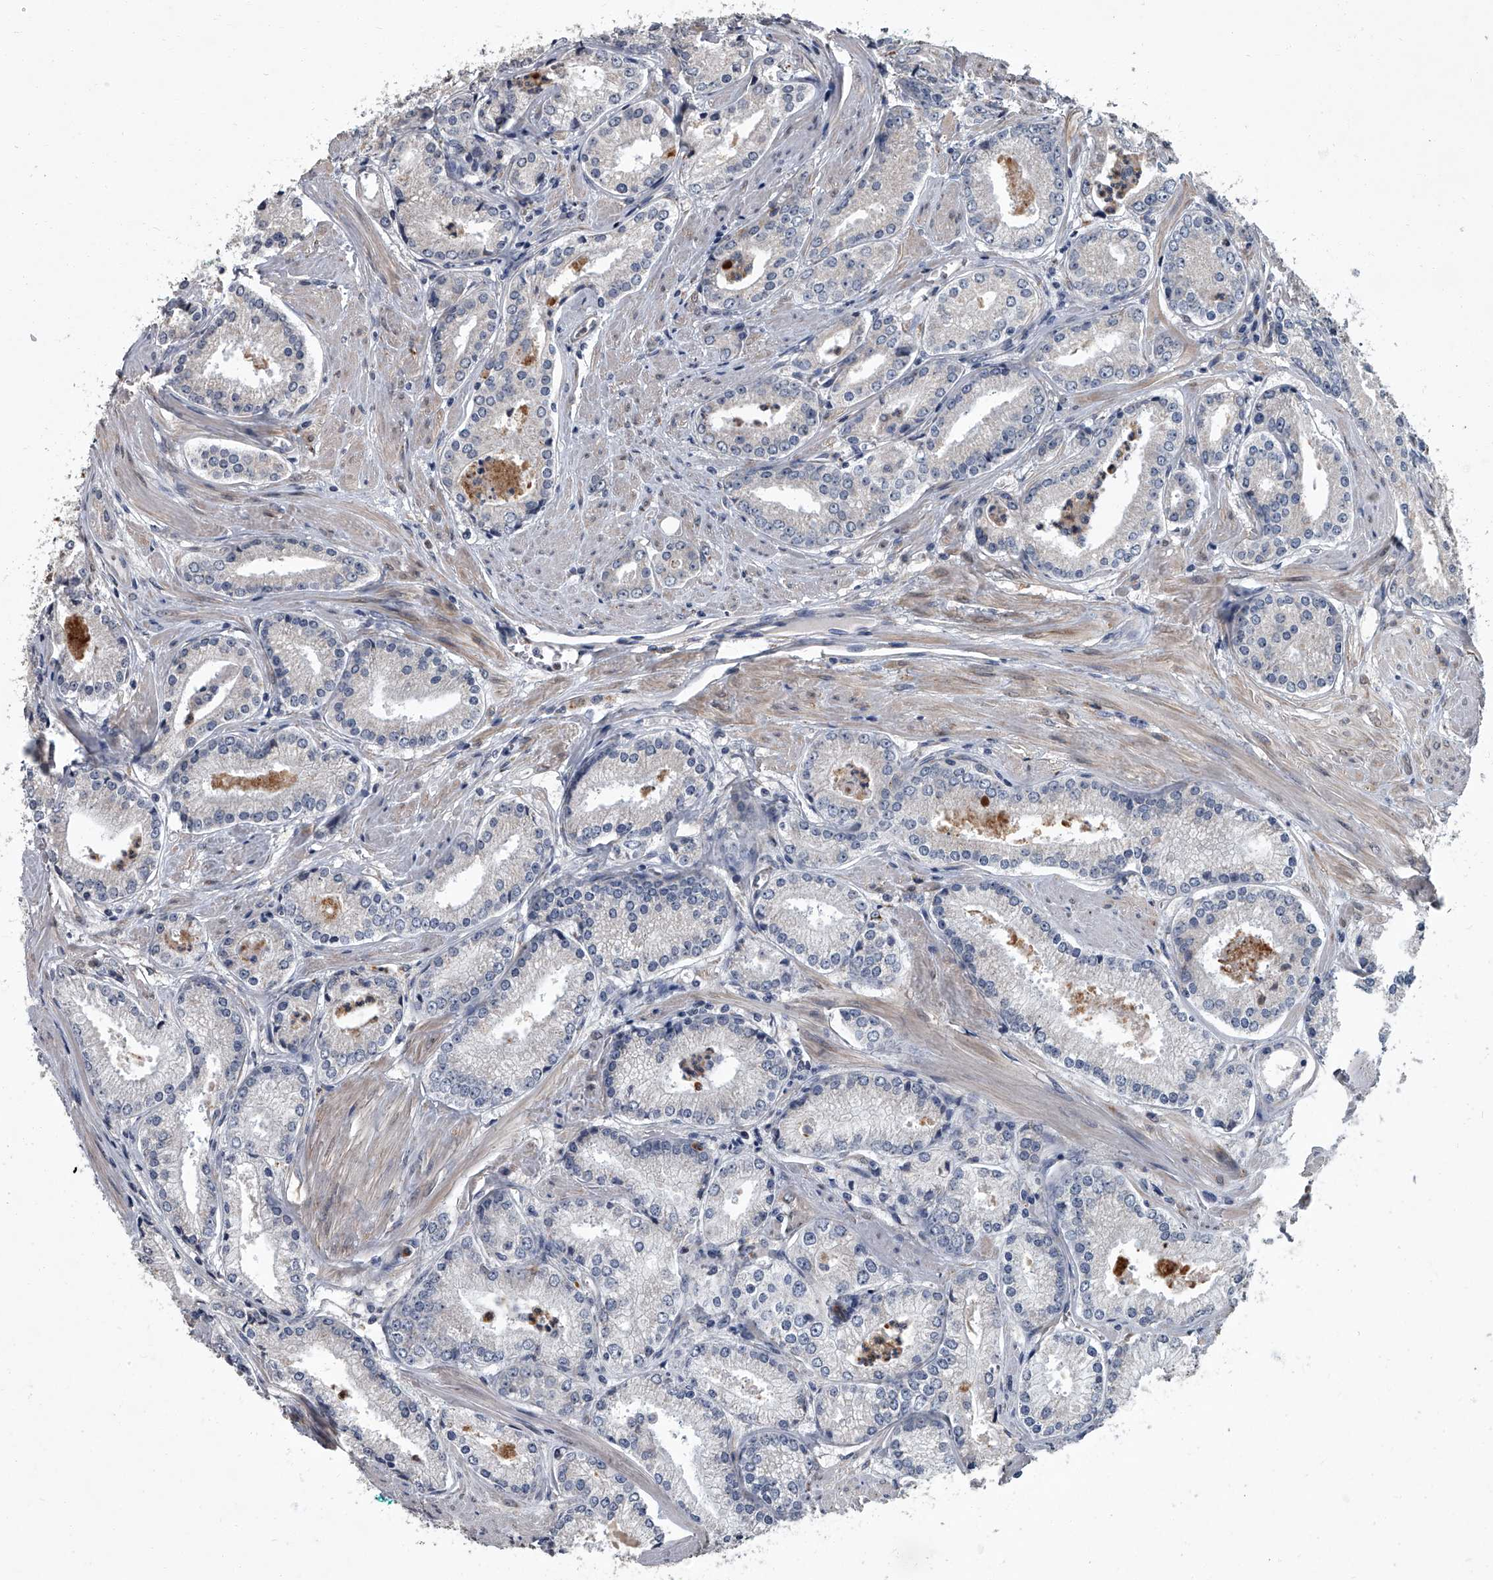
{"staining": {"intensity": "negative", "quantity": "none", "location": "none"}, "tissue": "prostate cancer", "cell_type": "Tumor cells", "image_type": "cancer", "snomed": [{"axis": "morphology", "description": "Adenocarcinoma, Low grade"}, {"axis": "topography", "description": "Prostate"}], "caption": "Protein analysis of prostate cancer (low-grade adenocarcinoma) exhibits no significant positivity in tumor cells.", "gene": "SIRT4", "patient": {"sex": "male", "age": 54}}